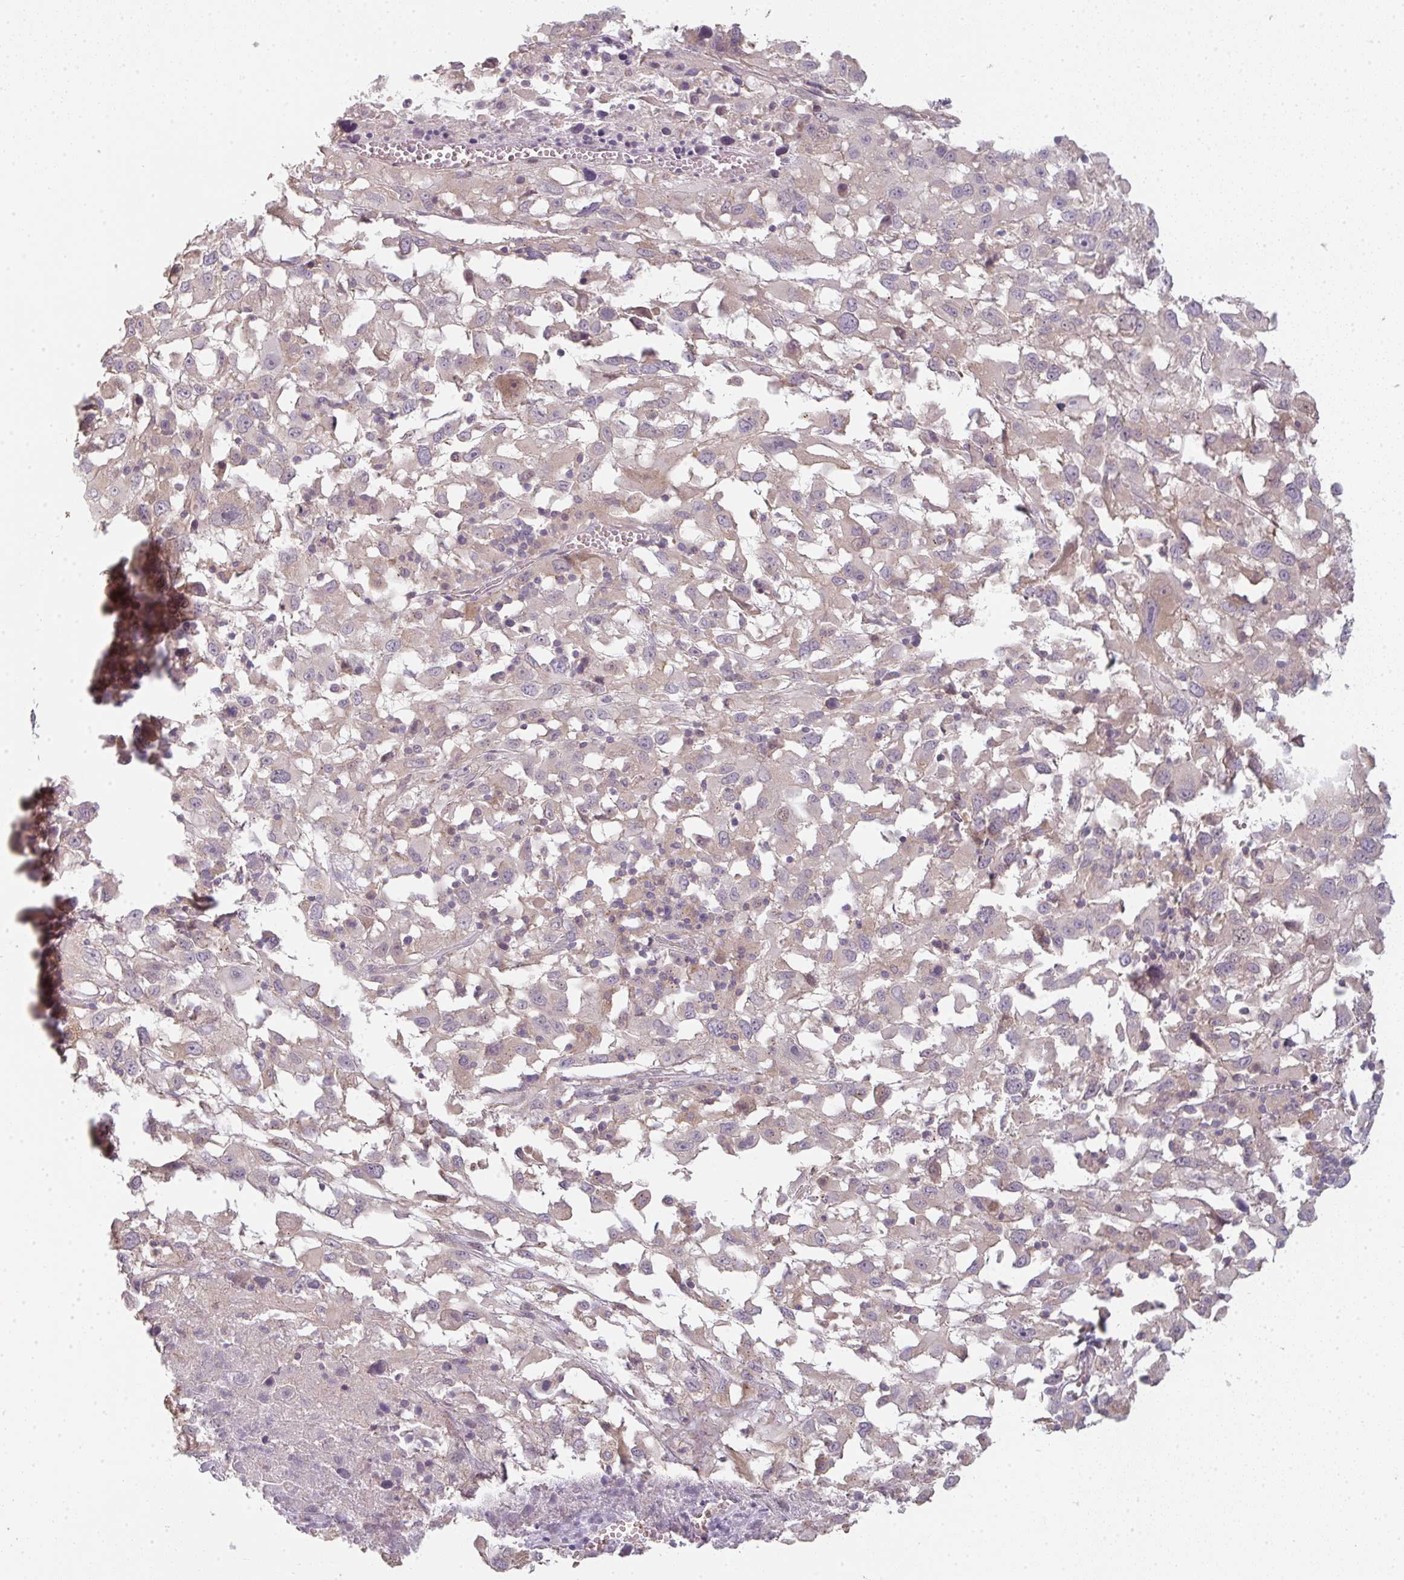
{"staining": {"intensity": "negative", "quantity": "none", "location": "none"}, "tissue": "melanoma", "cell_type": "Tumor cells", "image_type": "cancer", "snomed": [{"axis": "morphology", "description": "Malignant melanoma, Metastatic site"}, {"axis": "topography", "description": "Soft tissue"}], "caption": "Human melanoma stained for a protein using immunohistochemistry (IHC) displays no expression in tumor cells.", "gene": "TMEM237", "patient": {"sex": "male", "age": 50}}